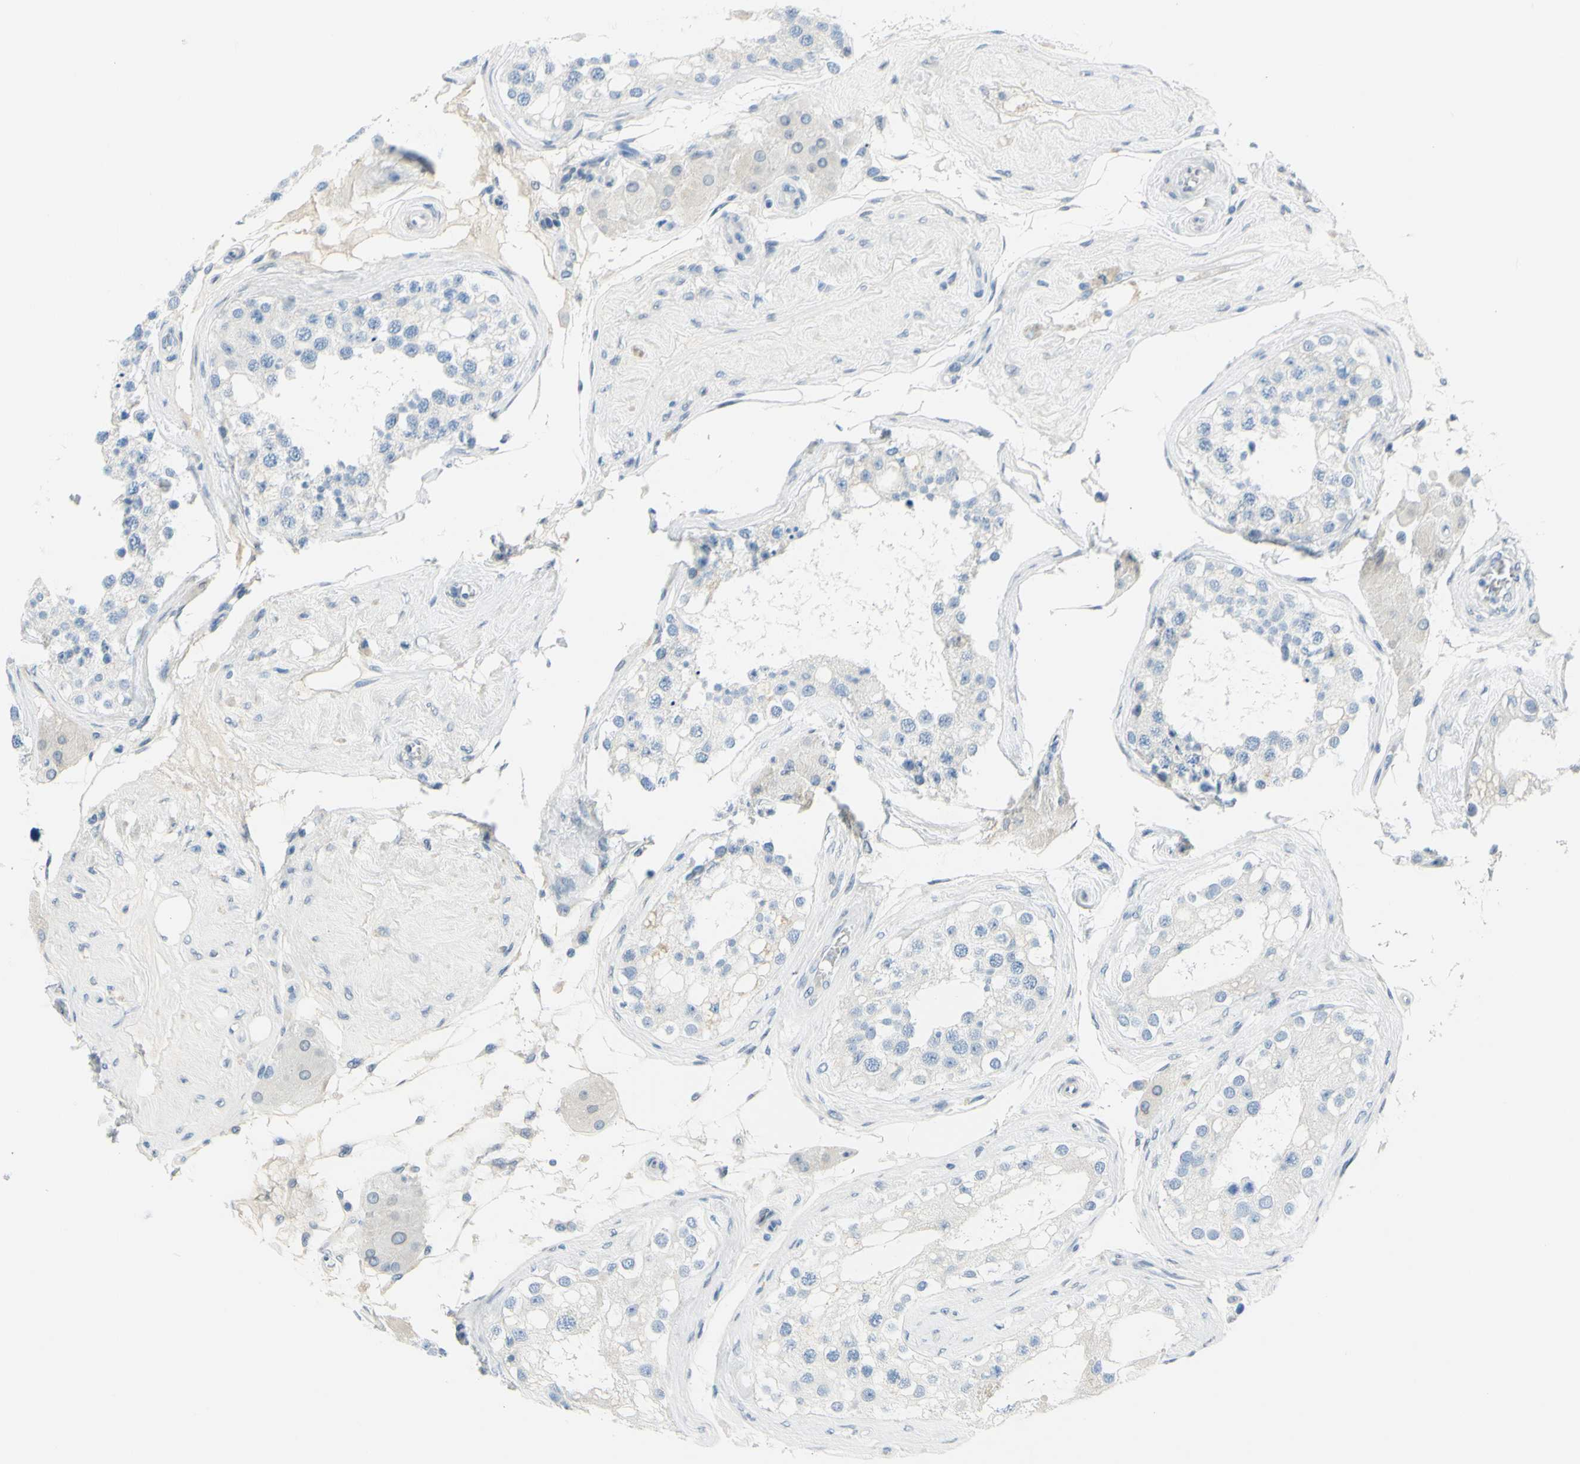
{"staining": {"intensity": "negative", "quantity": "none", "location": "none"}, "tissue": "testis", "cell_type": "Cells in seminiferous ducts", "image_type": "normal", "snomed": [{"axis": "morphology", "description": "Normal tissue, NOS"}, {"axis": "topography", "description": "Testis"}], "caption": "IHC micrograph of normal testis: human testis stained with DAB (3,3'-diaminobenzidine) shows no significant protein positivity in cells in seminiferous ducts.", "gene": "DCT", "patient": {"sex": "male", "age": 68}}